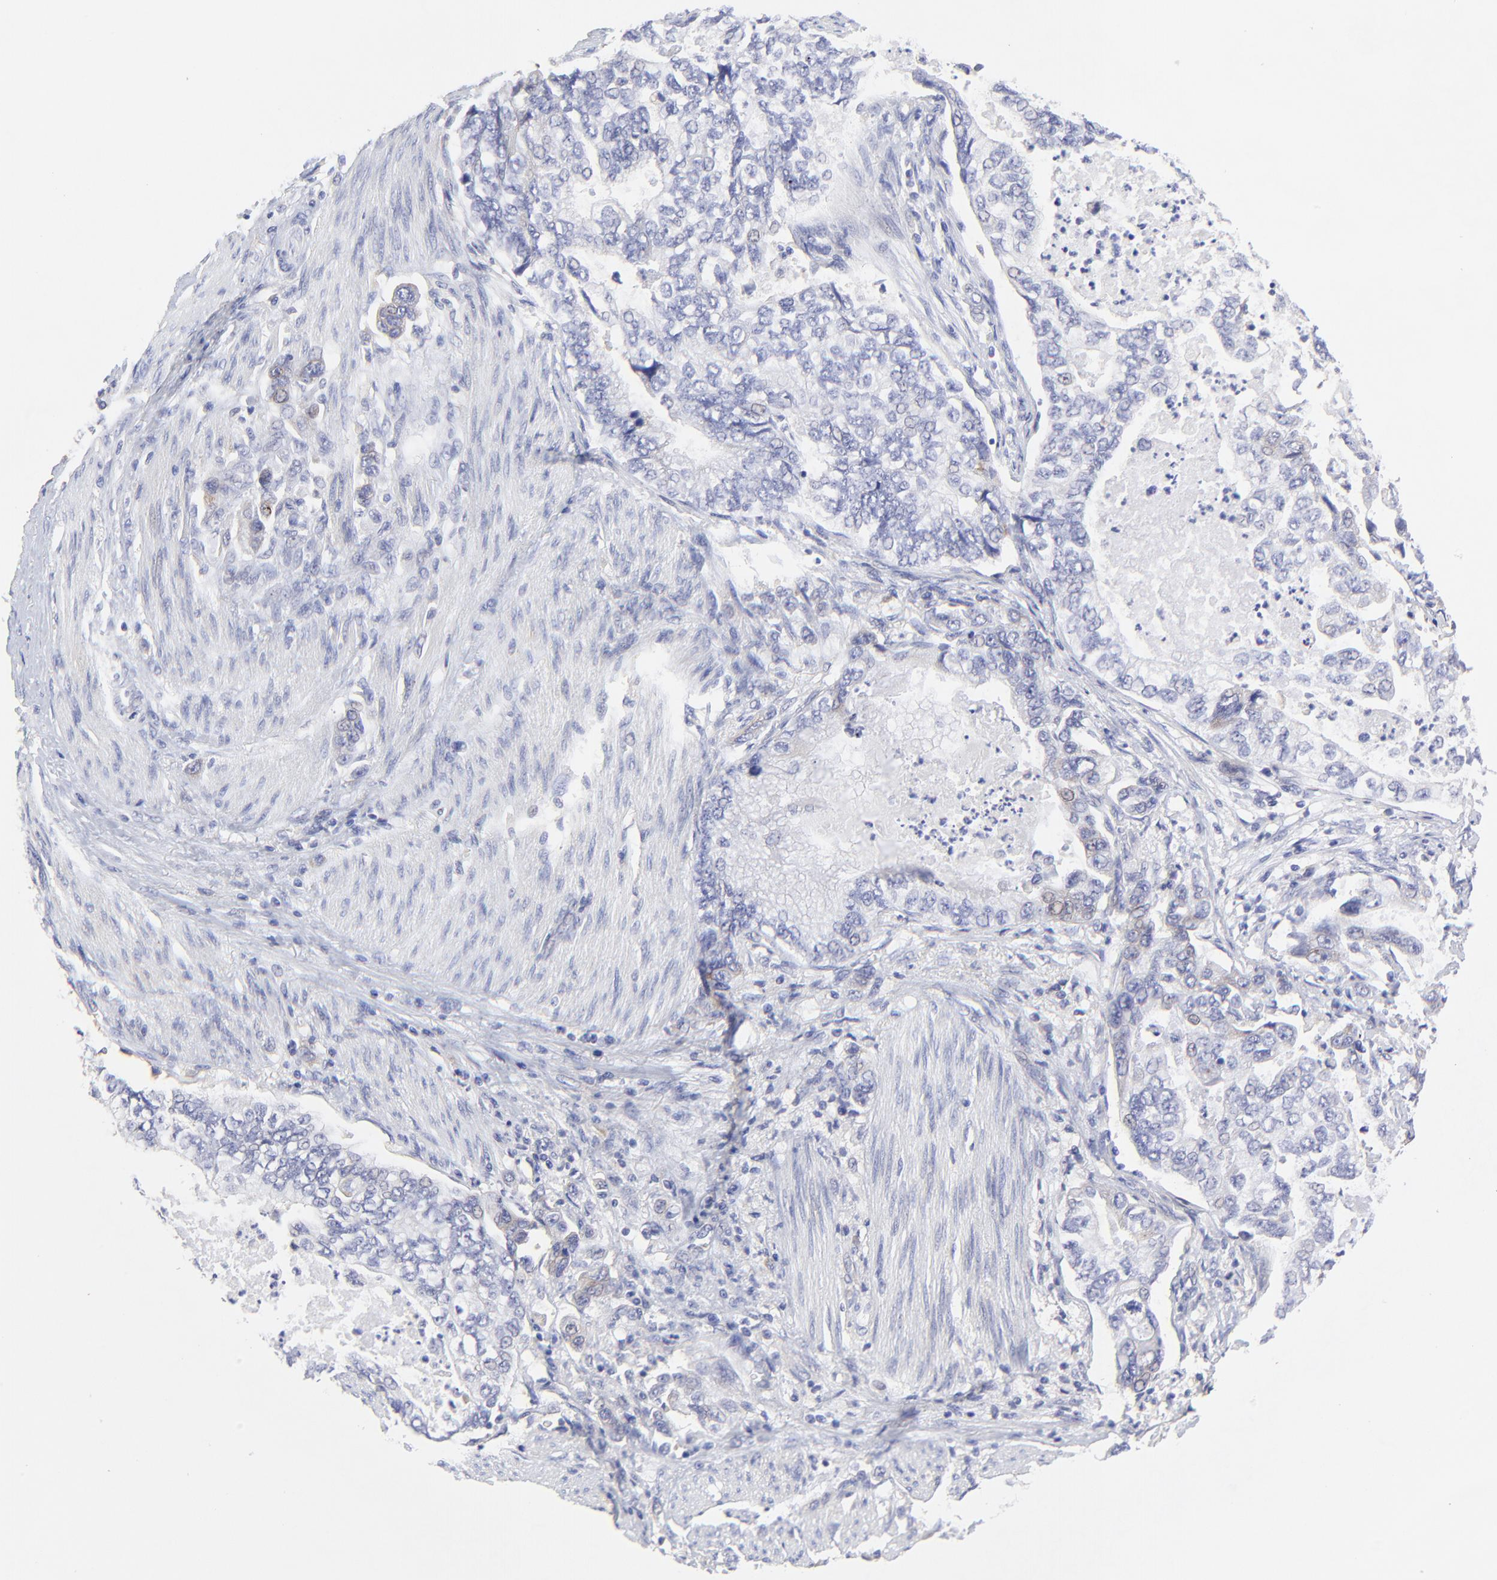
{"staining": {"intensity": "weak", "quantity": "<25%", "location": "cytoplasmic/membranous"}, "tissue": "stomach cancer", "cell_type": "Tumor cells", "image_type": "cancer", "snomed": [{"axis": "morphology", "description": "Adenocarcinoma, NOS"}, {"axis": "topography", "description": "Pancreas"}, {"axis": "topography", "description": "Stomach, upper"}], "caption": "The histopathology image exhibits no significant expression in tumor cells of adenocarcinoma (stomach).", "gene": "LHFPL1", "patient": {"sex": "male", "age": 77}}